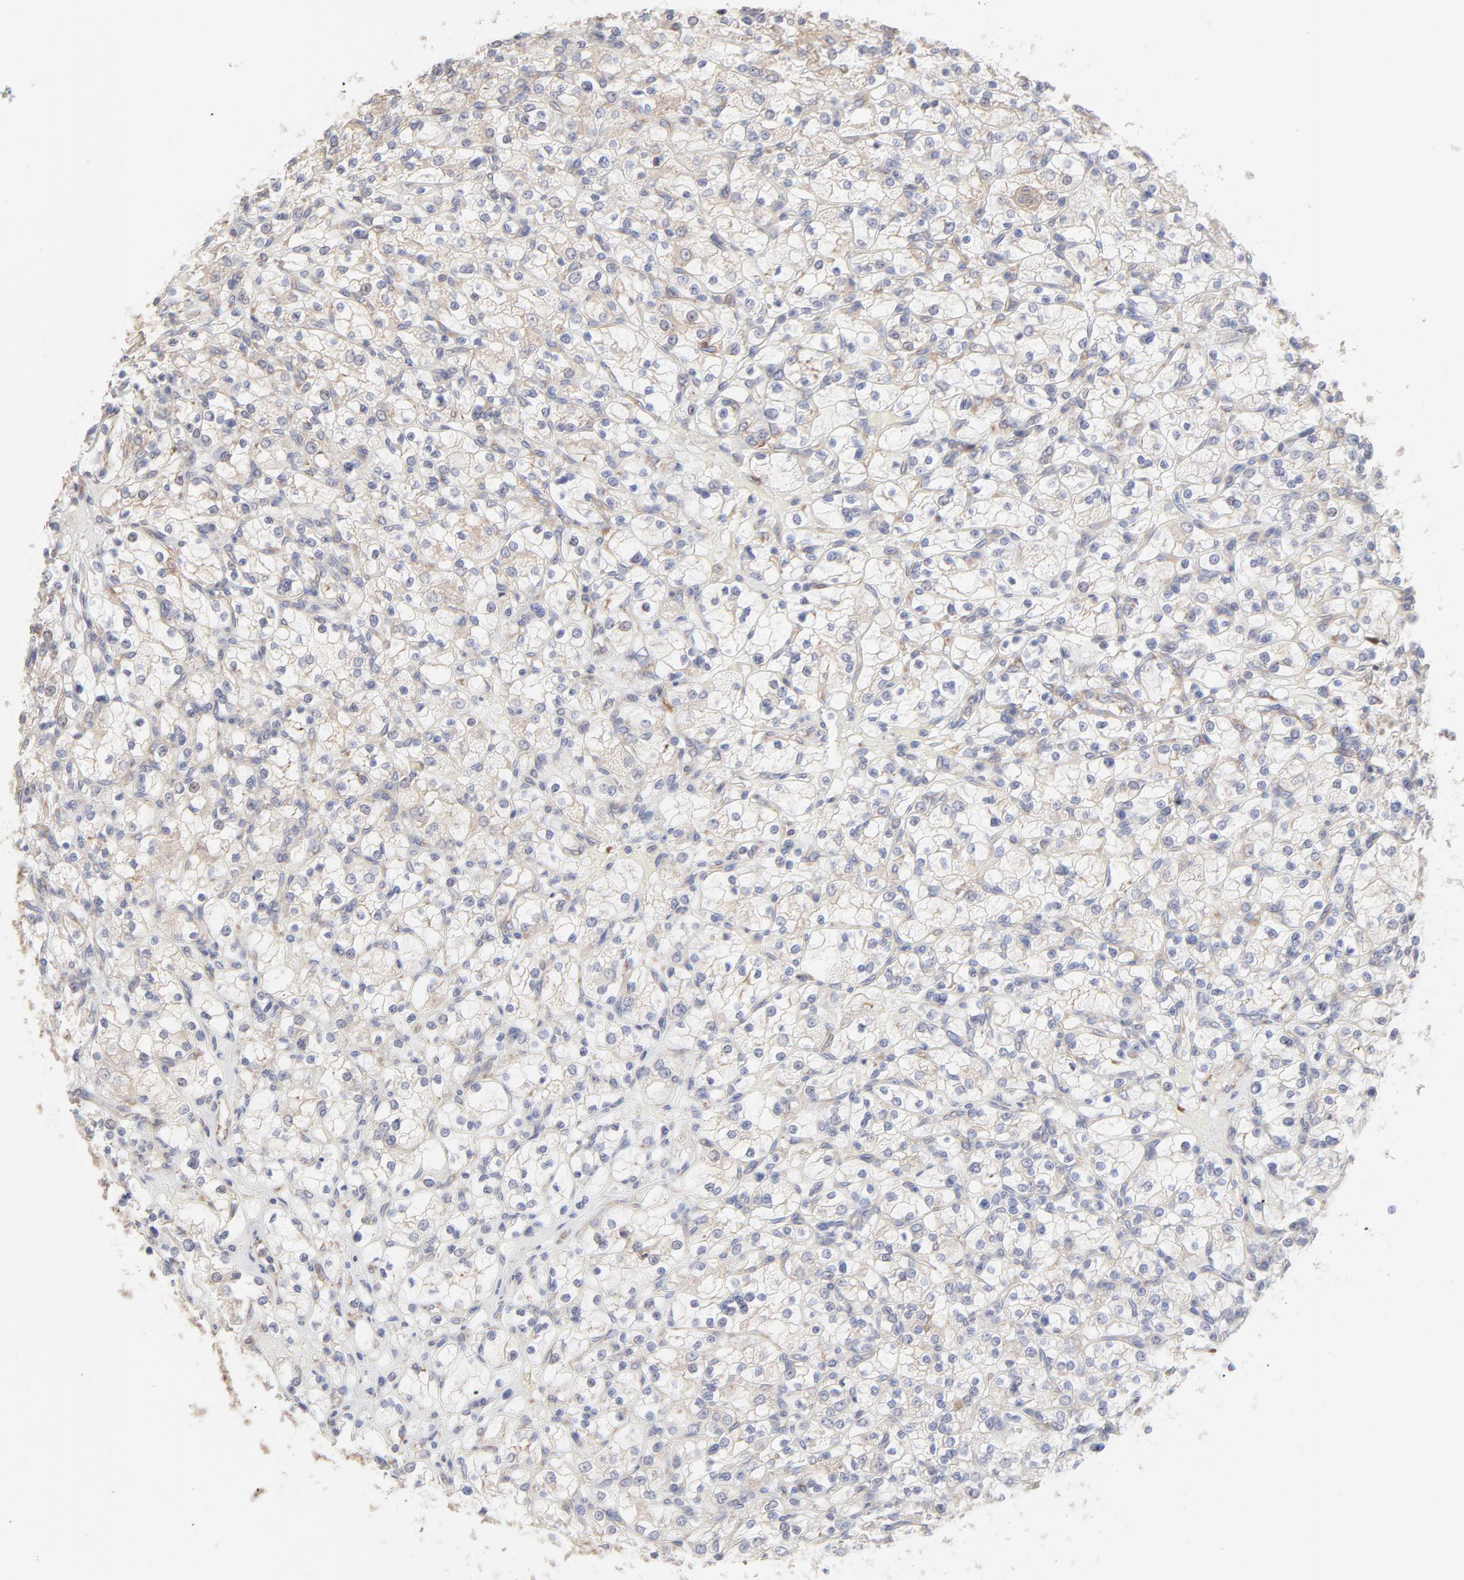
{"staining": {"intensity": "weak", "quantity": "25%-75%", "location": "cytoplasmic/membranous"}, "tissue": "renal cancer", "cell_type": "Tumor cells", "image_type": "cancer", "snomed": [{"axis": "morphology", "description": "Adenocarcinoma, NOS"}, {"axis": "topography", "description": "Kidney"}], "caption": "There is low levels of weak cytoplasmic/membranous positivity in tumor cells of renal adenocarcinoma, as demonstrated by immunohistochemical staining (brown color).", "gene": "RPS21", "patient": {"sex": "female", "age": 83}}